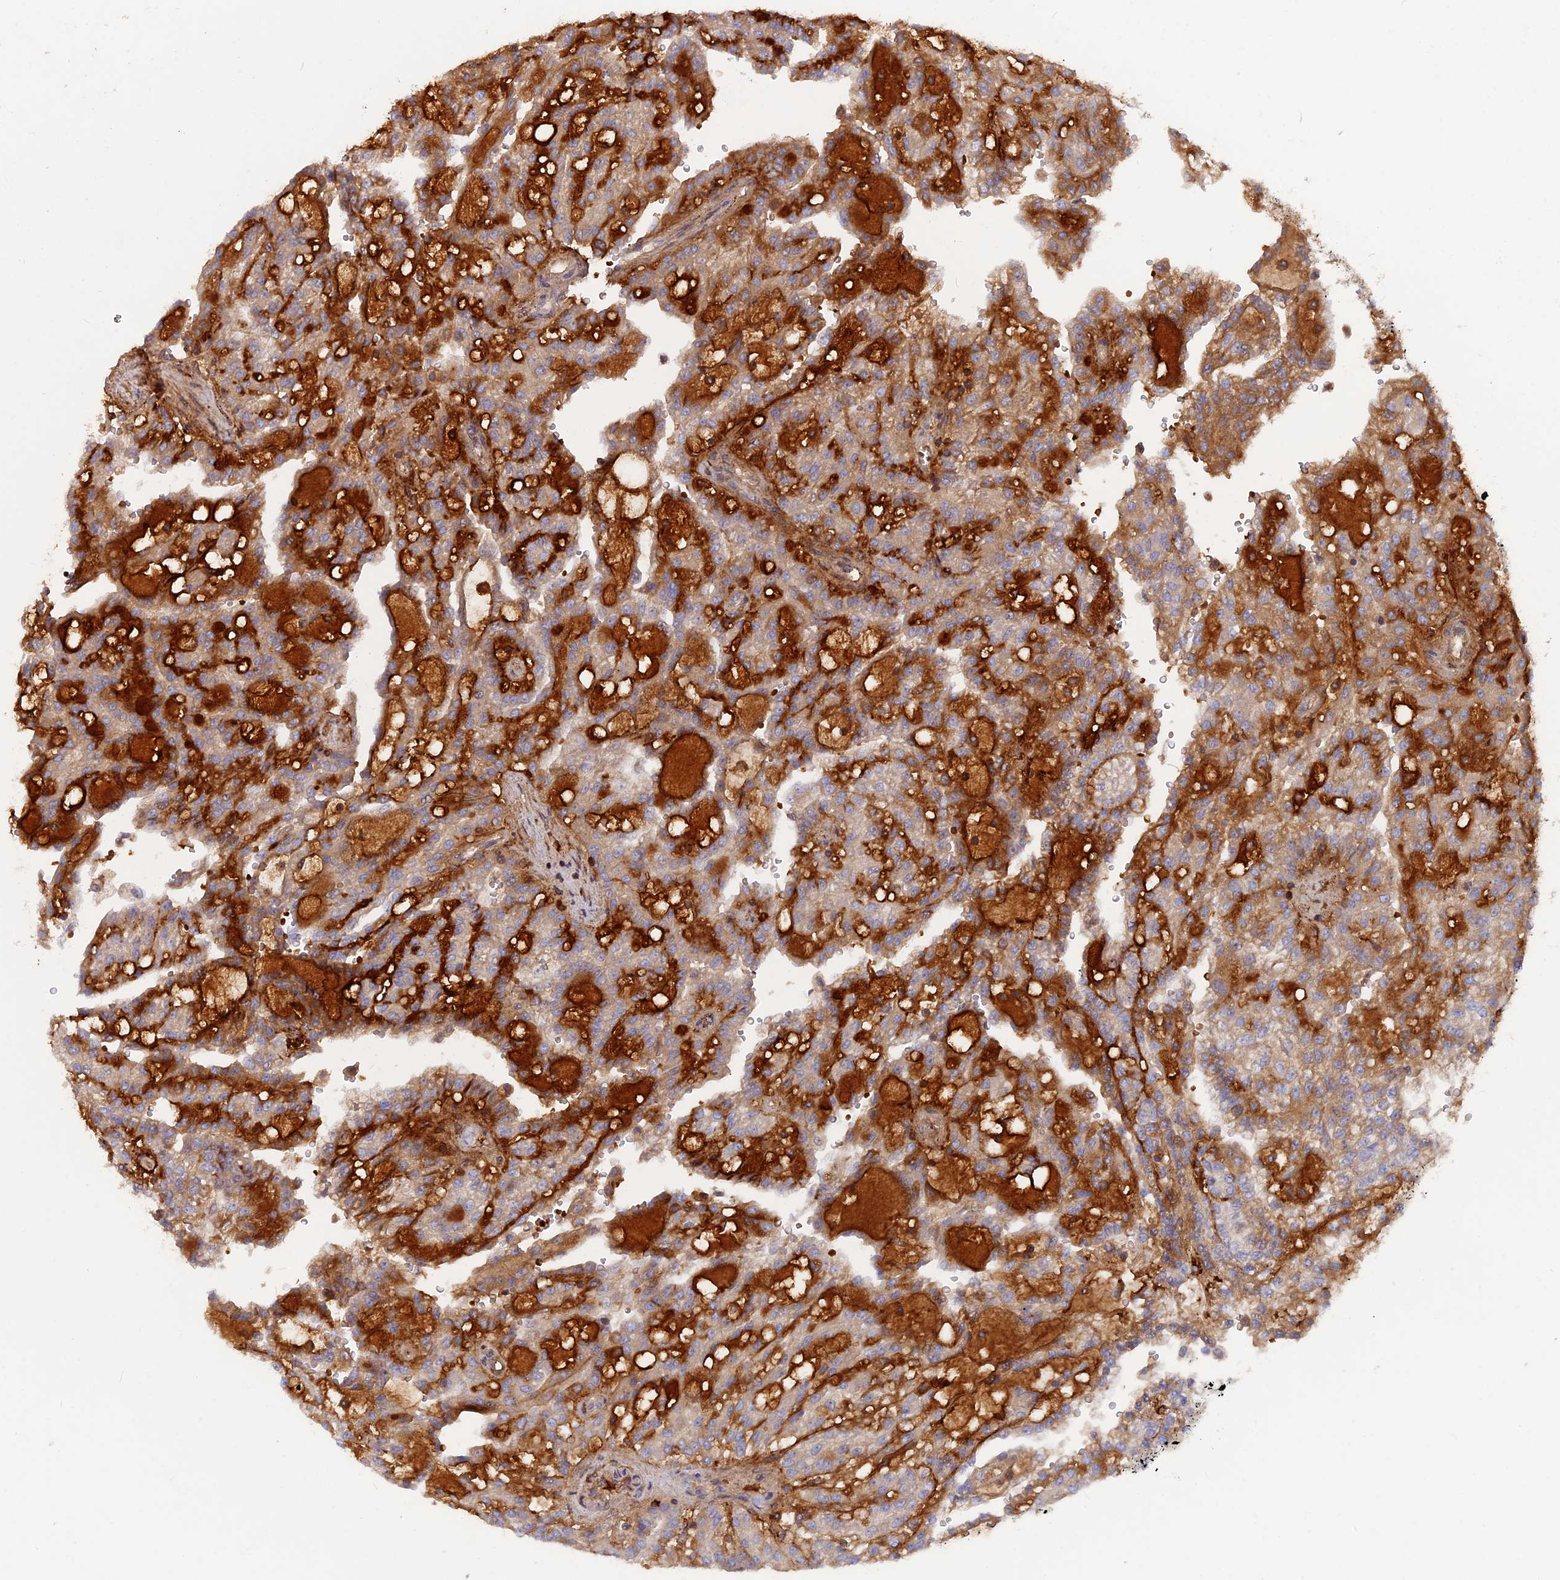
{"staining": {"intensity": "negative", "quantity": "none", "location": "none"}, "tissue": "renal cancer", "cell_type": "Tumor cells", "image_type": "cancer", "snomed": [{"axis": "morphology", "description": "Adenocarcinoma, NOS"}, {"axis": "topography", "description": "Kidney"}], "caption": "This image is of renal cancer stained with IHC to label a protein in brown with the nuclei are counter-stained blue. There is no staining in tumor cells.", "gene": "CPNE7", "patient": {"sex": "male", "age": 63}}